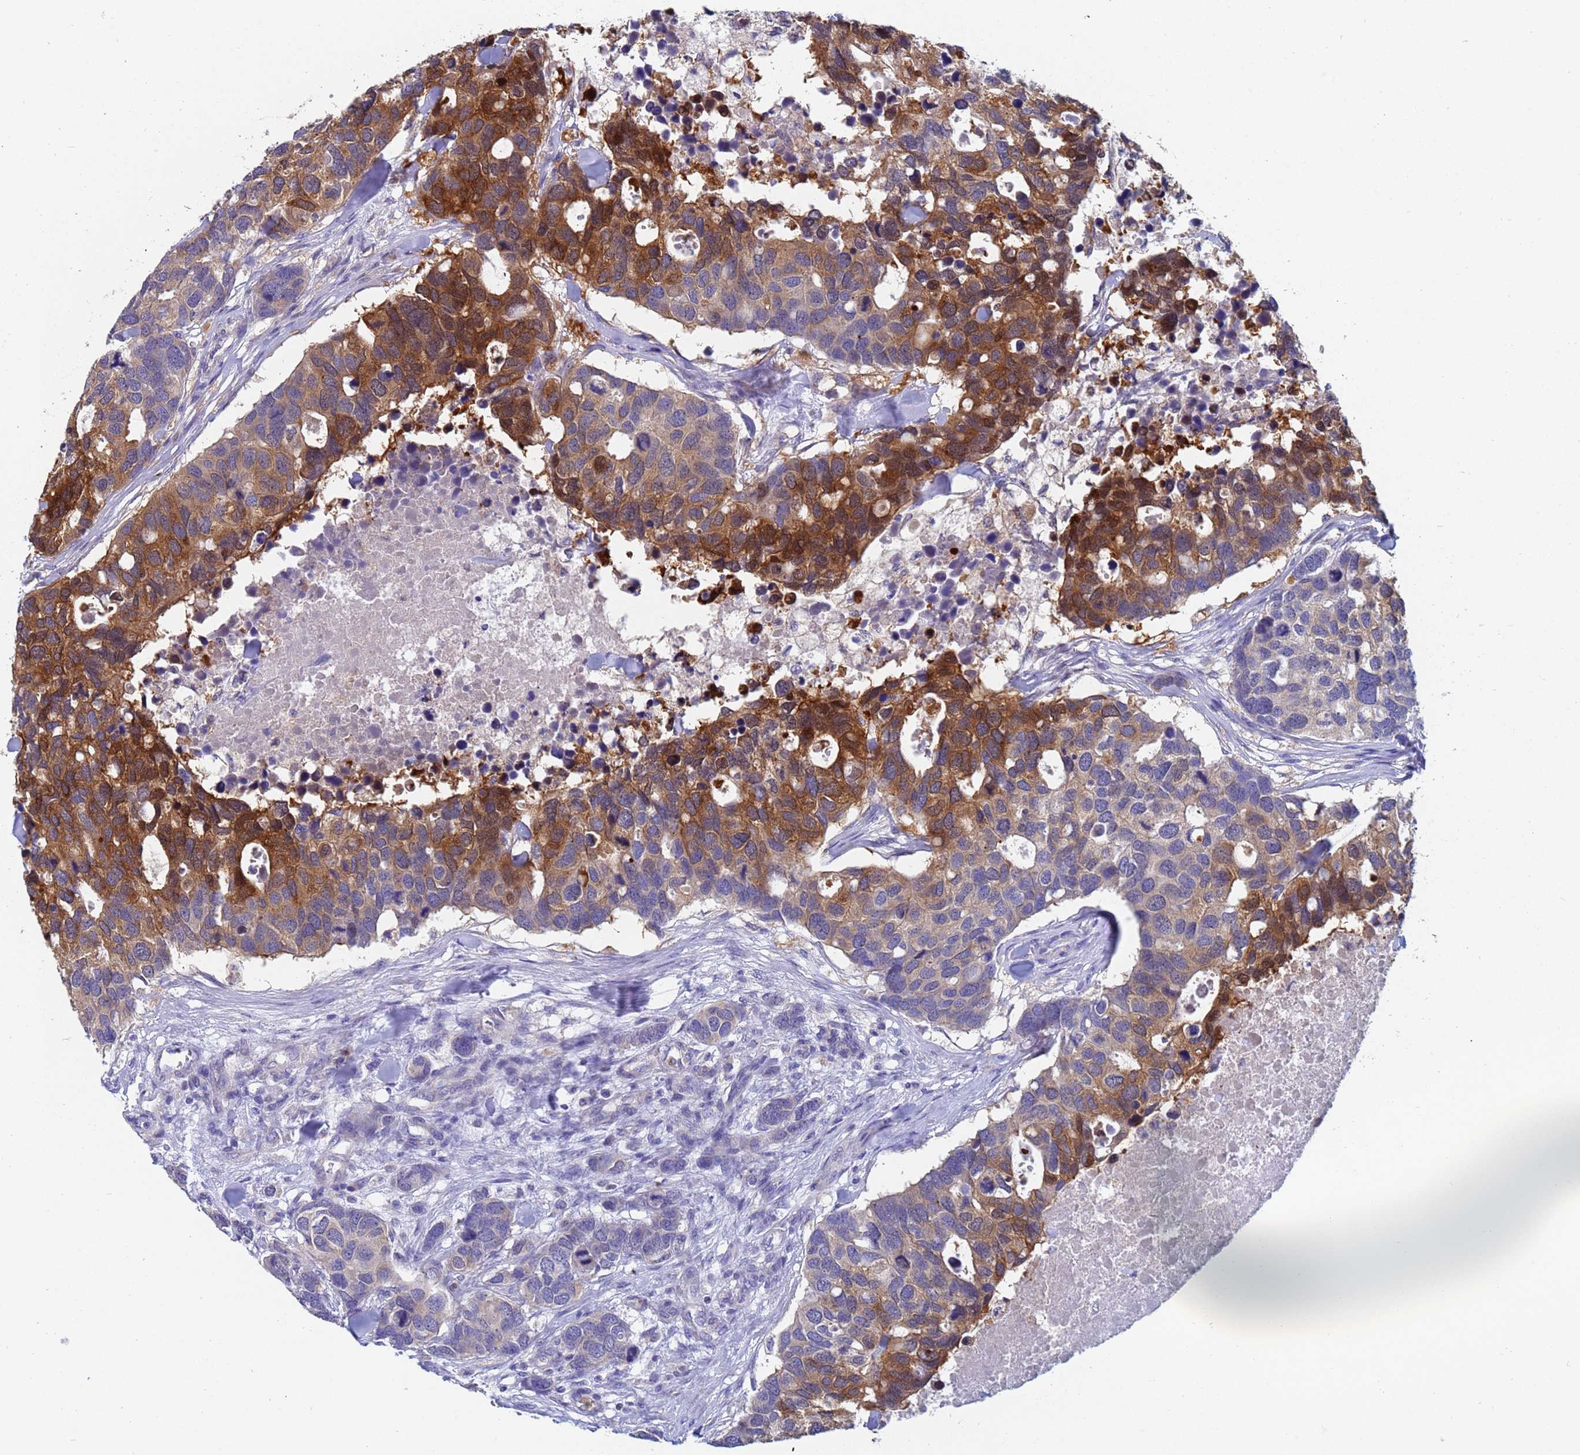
{"staining": {"intensity": "strong", "quantity": "25%-75%", "location": "cytoplasmic/membranous"}, "tissue": "breast cancer", "cell_type": "Tumor cells", "image_type": "cancer", "snomed": [{"axis": "morphology", "description": "Duct carcinoma"}, {"axis": "topography", "description": "Breast"}], "caption": "Human invasive ductal carcinoma (breast) stained for a protein (brown) displays strong cytoplasmic/membranous positive positivity in approximately 25%-75% of tumor cells.", "gene": "TTLL11", "patient": {"sex": "female", "age": 83}}